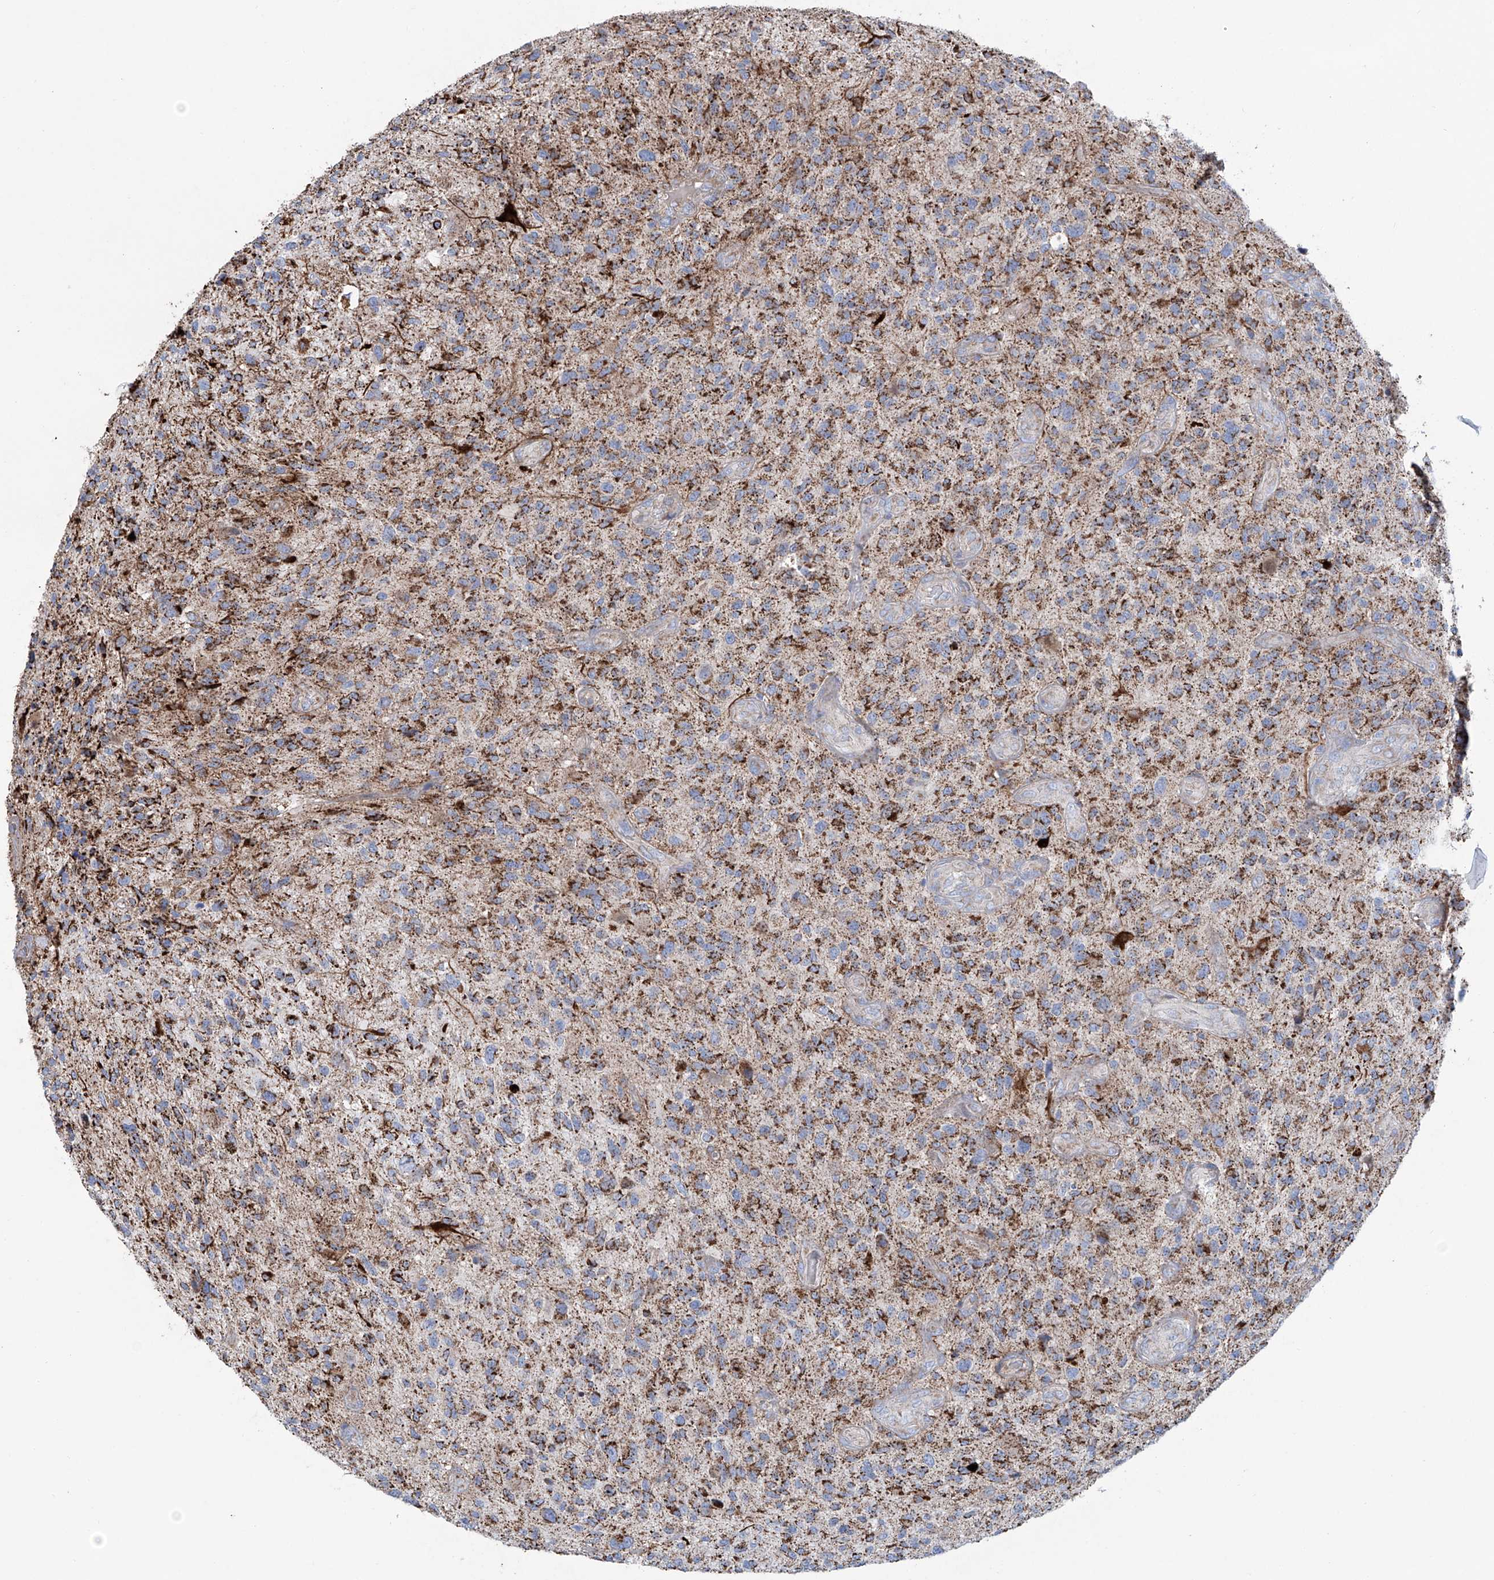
{"staining": {"intensity": "moderate", "quantity": ">75%", "location": "cytoplasmic/membranous"}, "tissue": "glioma", "cell_type": "Tumor cells", "image_type": "cancer", "snomed": [{"axis": "morphology", "description": "Glioma, malignant, High grade"}, {"axis": "topography", "description": "Brain"}], "caption": "Malignant glioma (high-grade) tissue shows moderate cytoplasmic/membranous staining in about >75% of tumor cells, visualized by immunohistochemistry.", "gene": "ALDH6A1", "patient": {"sex": "male", "age": 47}}